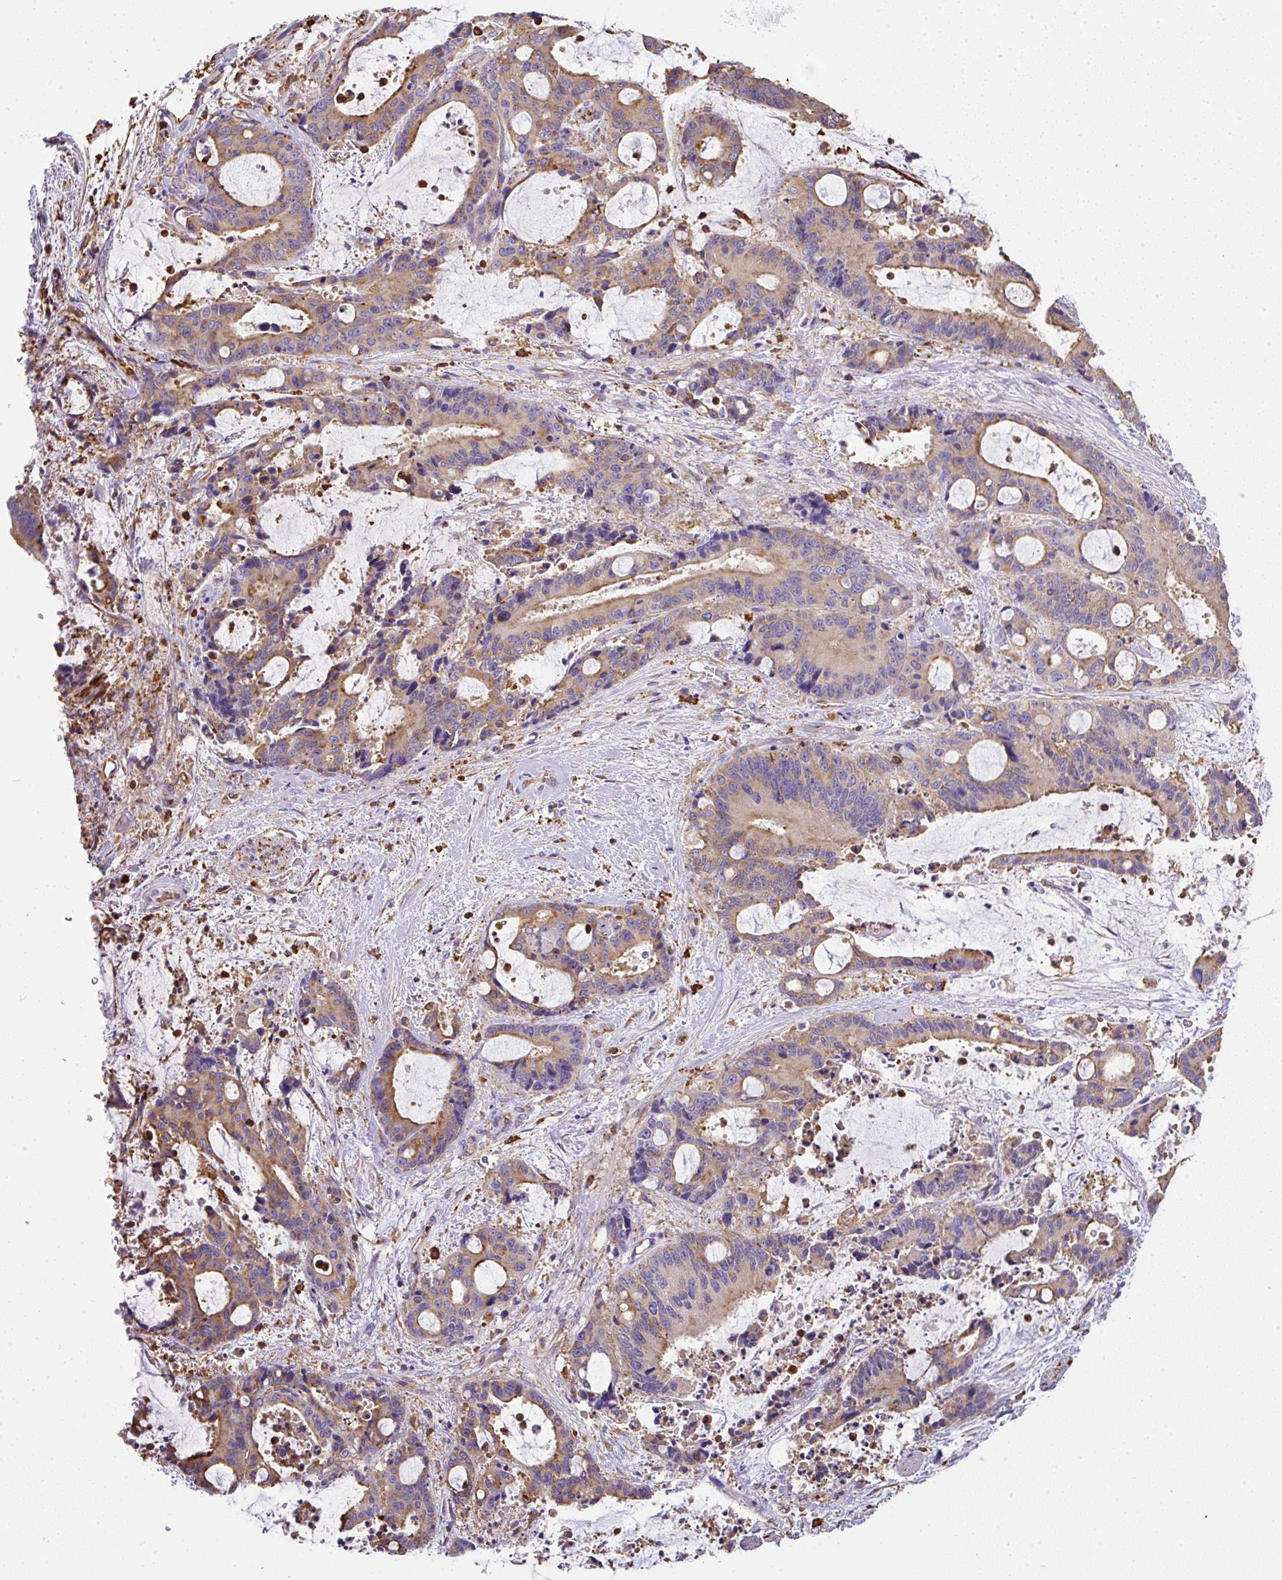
{"staining": {"intensity": "moderate", "quantity": "<25%", "location": "cytoplasmic/membranous"}, "tissue": "liver cancer", "cell_type": "Tumor cells", "image_type": "cancer", "snomed": [{"axis": "morphology", "description": "Normal tissue, NOS"}, {"axis": "morphology", "description": "Cholangiocarcinoma"}, {"axis": "topography", "description": "Liver"}, {"axis": "topography", "description": "Peripheral nerve tissue"}], "caption": "IHC of human liver cancer (cholangiocarcinoma) exhibits low levels of moderate cytoplasmic/membranous positivity in approximately <25% of tumor cells.", "gene": "MAGEB5", "patient": {"sex": "female", "age": 73}}